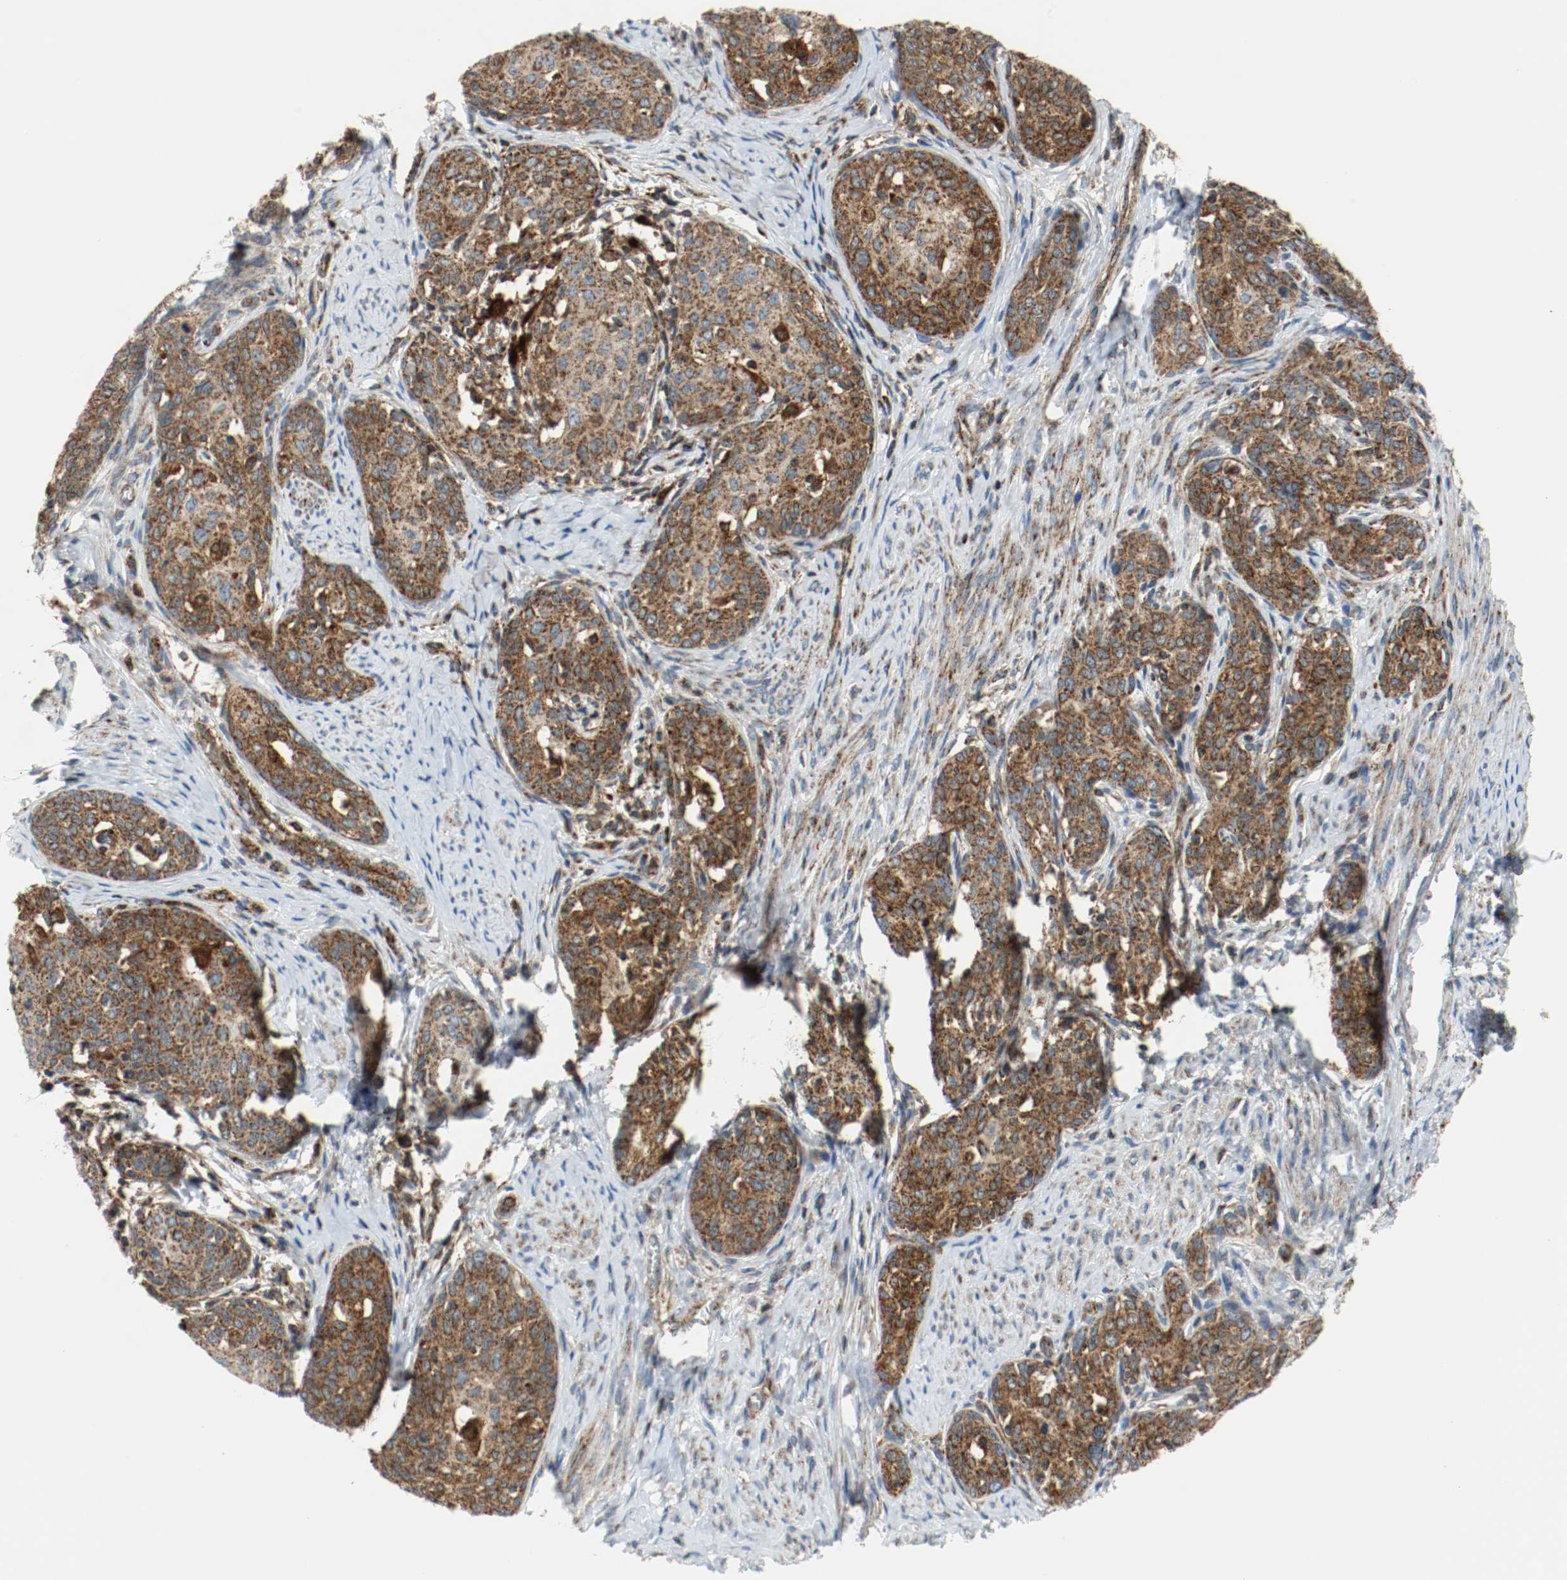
{"staining": {"intensity": "strong", "quantity": ">75%", "location": "cytoplasmic/membranous"}, "tissue": "cervical cancer", "cell_type": "Tumor cells", "image_type": "cancer", "snomed": [{"axis": "morphology", "description": "Squamous cell carcinoma, NOS"}, {"axis": "morphology", "description": "Adenocarcinoma, NOS"}, {"axis": "topography", "description": "Cervix"}], "caption": "A high-resolution histopathology image shows IHC staining of cervical cancer, which demonstrates strong cytoplasmic/membranous staining in about >75% of tumor cells. (Brightfield microscopy of DAB IHC at high magnification).", "gene": "TXNRD1", "patient": {"sex": "female", "age": 52}}